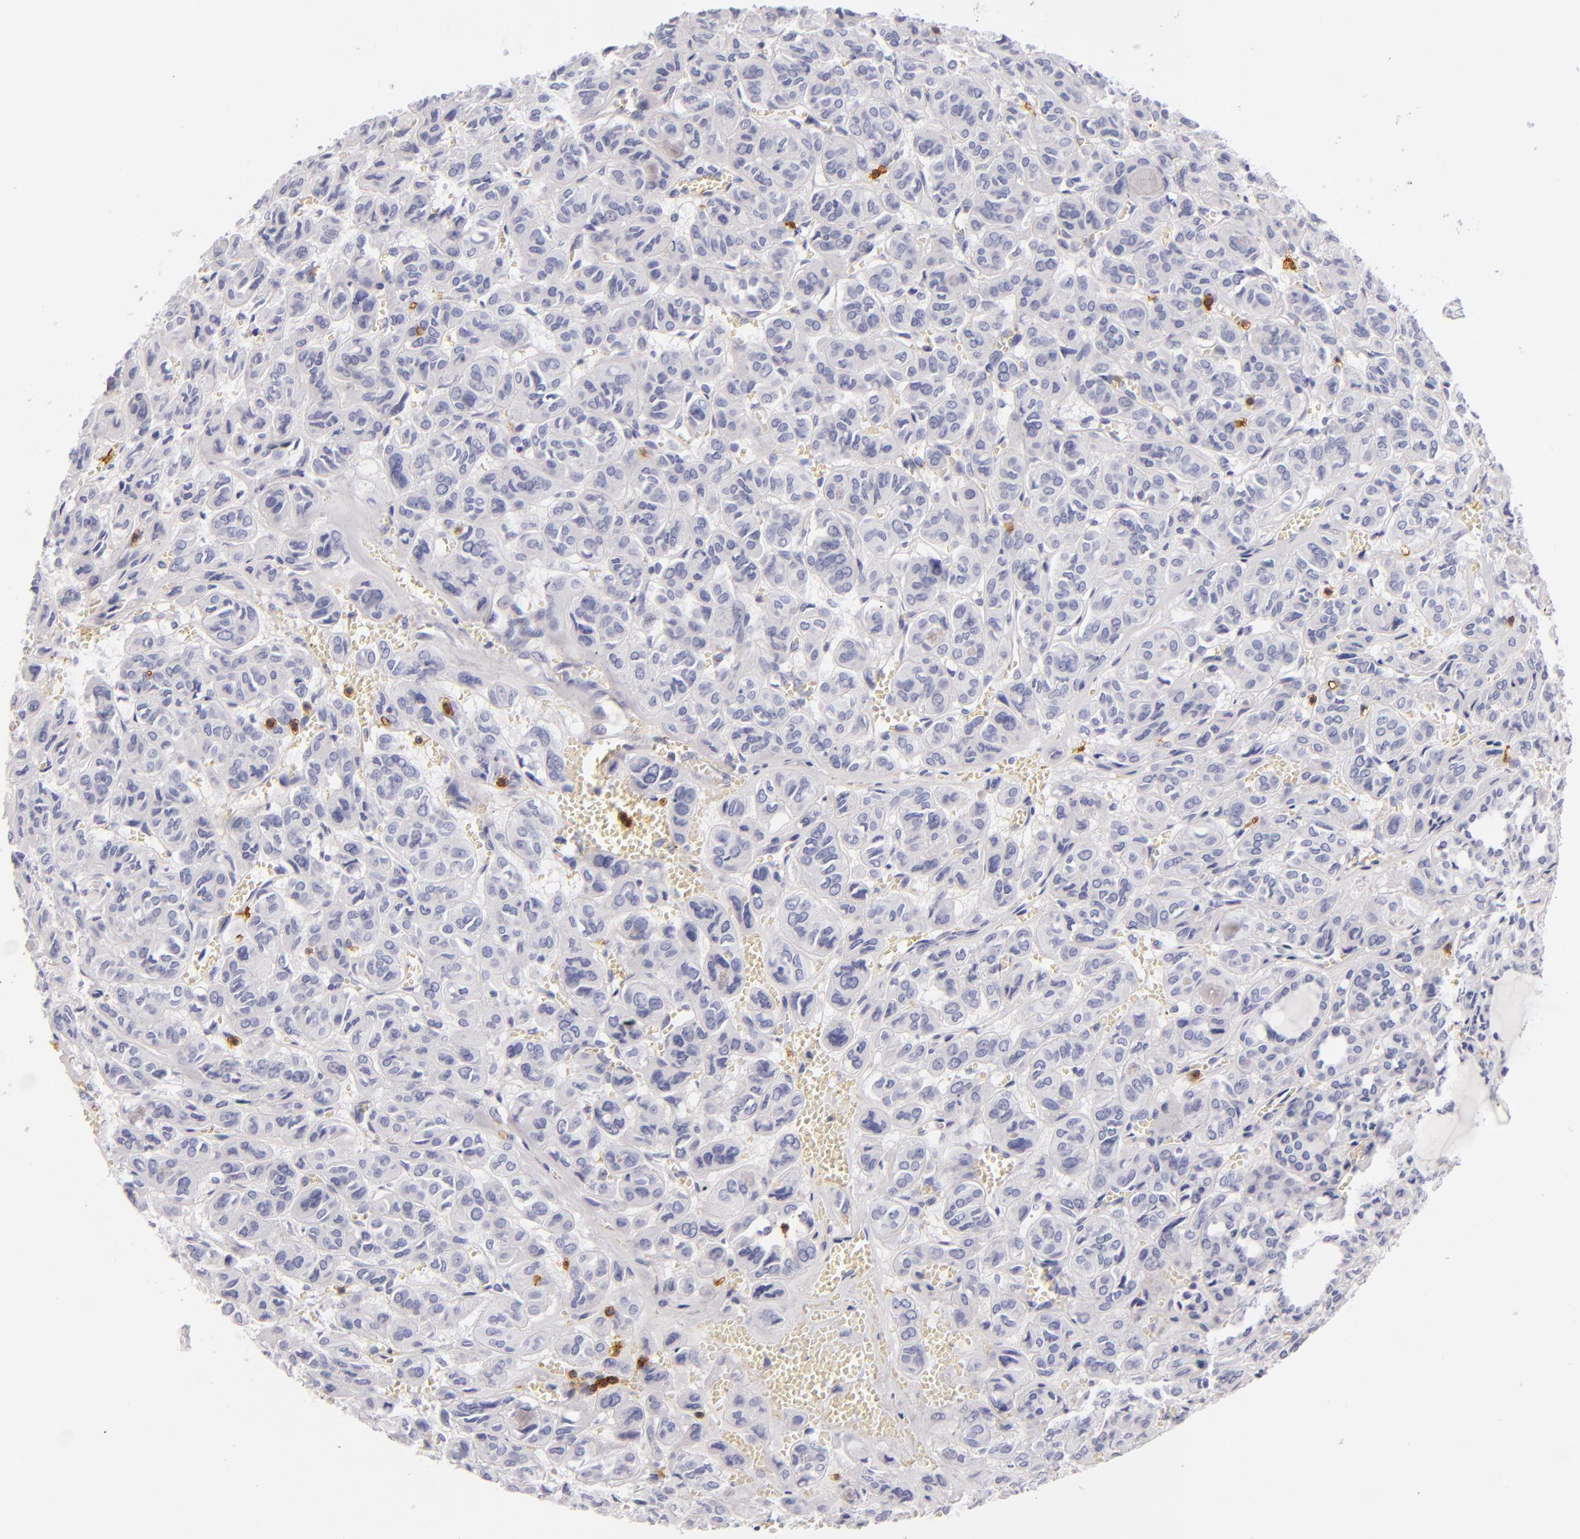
{"staining": {"intensity": "negative", "quantity": "none", "location": "none"}, "tissue": "thyroid cancer", "cell_type": "Tumor cells", "image_type": "cancer", "snomed": [{"axis": "morphology", "description": "Follicular adenoma carcinoma, NOS"}, {"axis": "topography", "description": "Thyroid gland"}], "caption": "Histopathology image shows no protein staining in tumor cells of thyroid follicular adenoma carcinoma tissue.", "gene": "LAT", "patient": {"sex": "female", "age": 71}}